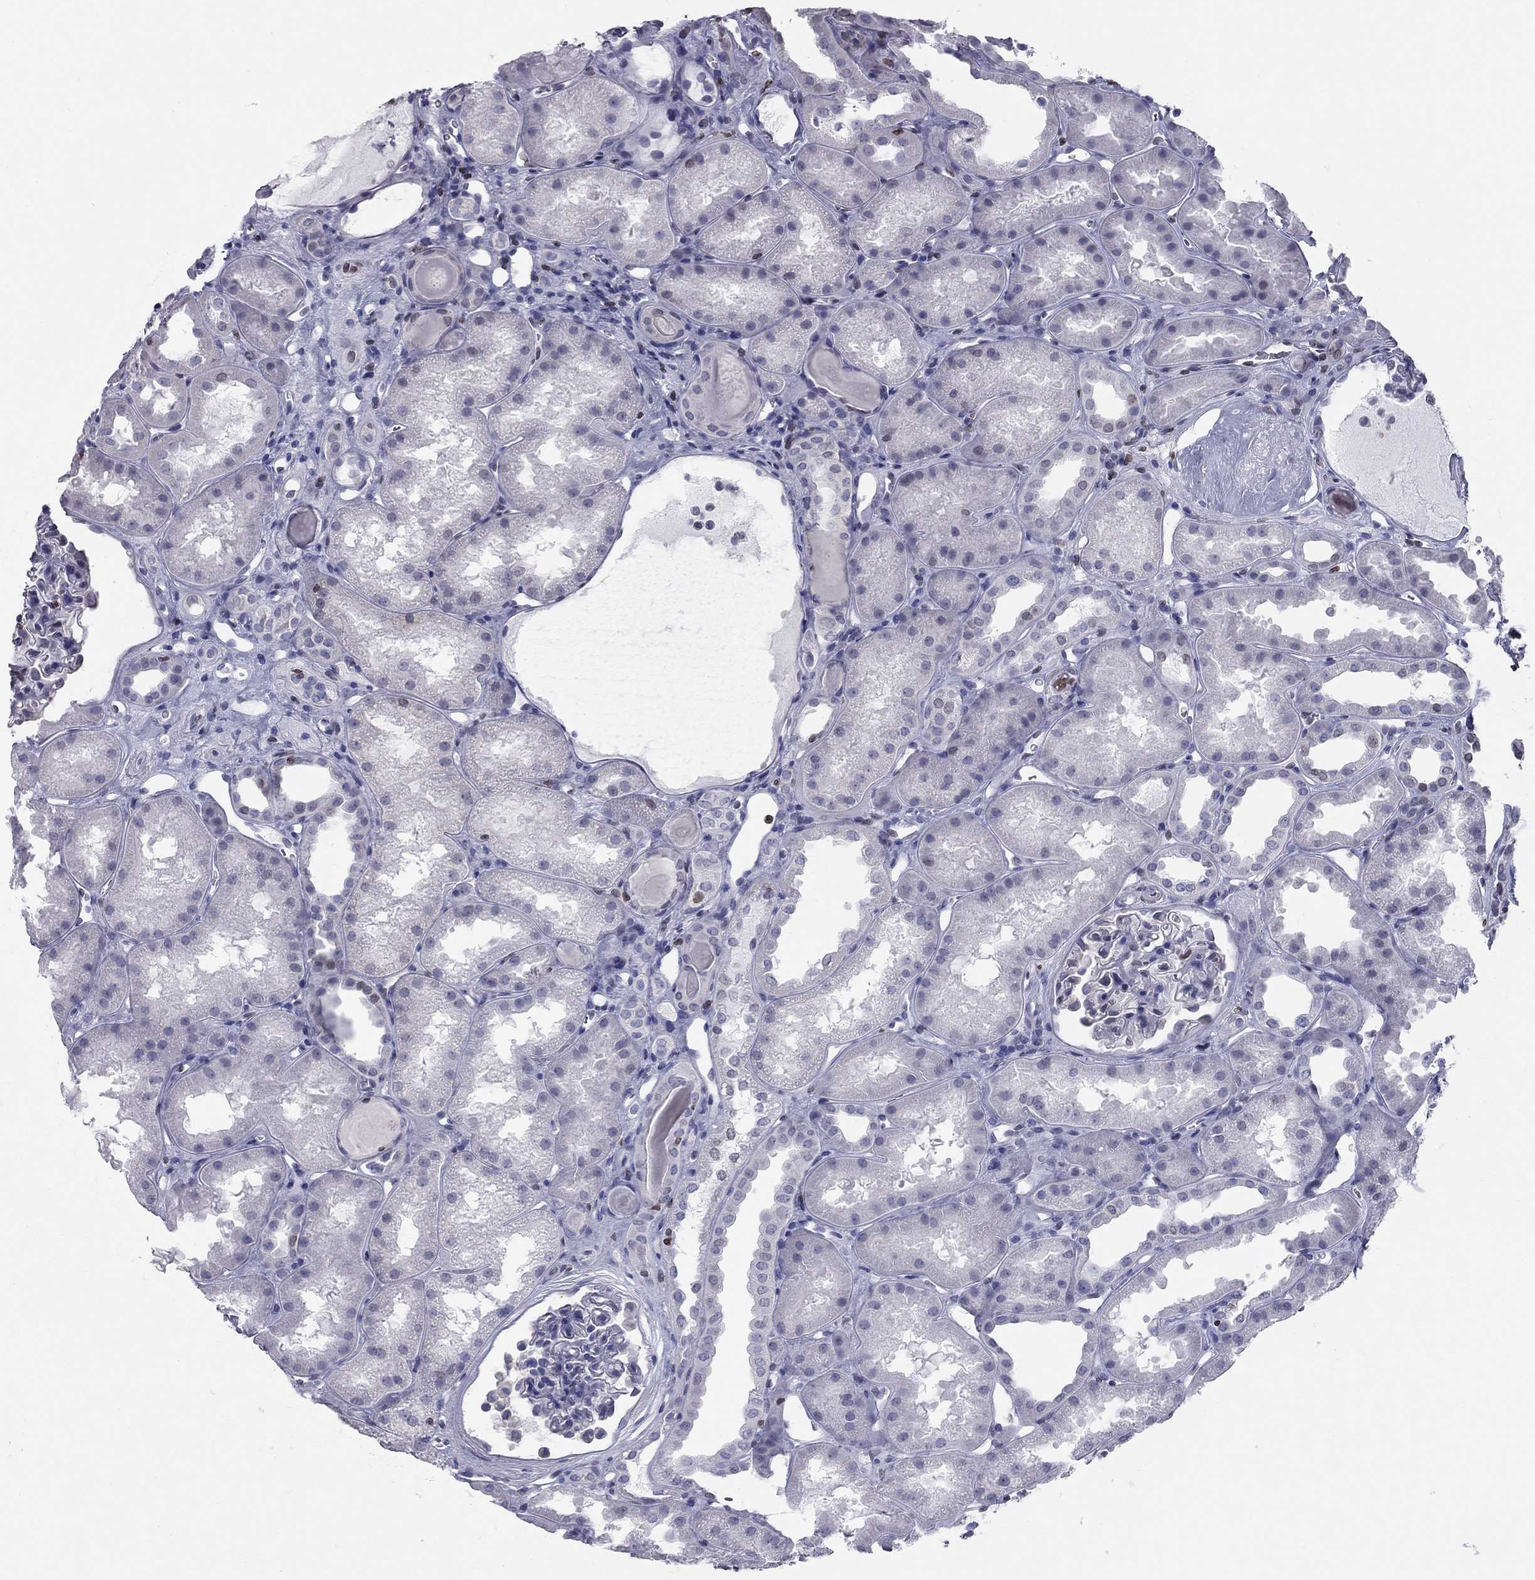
{"staining": {"intensity": "negative", "quantity": "none", "location": "none"}, "tissue": "kidney", "cell_type": "Cells in glomeruli", "image_type": "normal", "snomed": [{"axis": "morphology", "description": "Normal tissue, NOS"}, {"axis": "topography", "description": "Kidney"}], "caption": "An image of kidney stained for a protein demonstrates no brown staining in cells in glomeruli. The staining is performed using DAB (3,3'-diaminobenzidine) brown chromogen with nuclei counter-stained in using hematoxylin.", "gene": "ESPL1", "patient": {"sex": "male", "age": 61}}